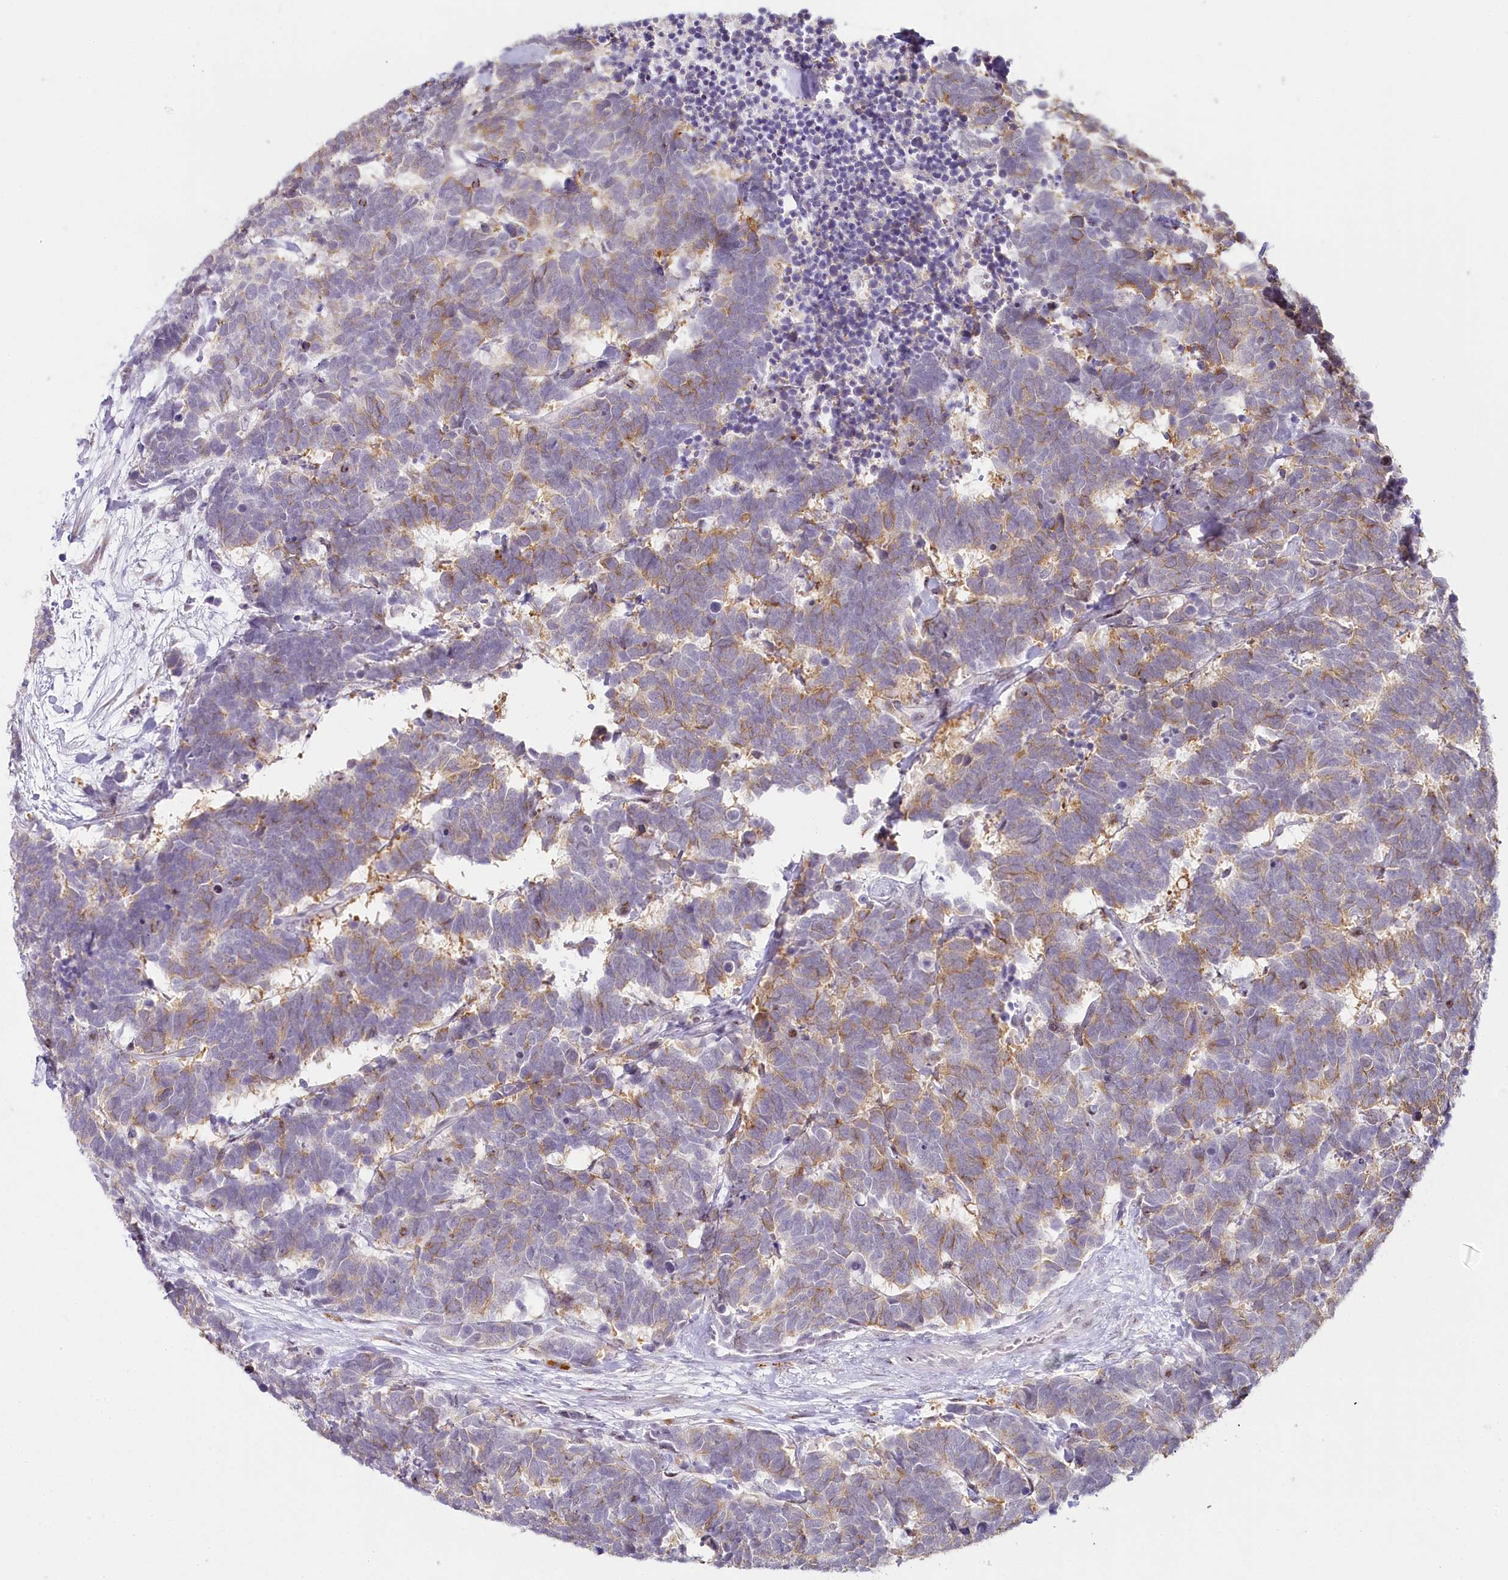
{"staining": {"intensity": "moderate", "quantity": "25%-75%", "location": "cytoplasmic/membranous"}, "tissue": "carcinoid", "cell_type": "Tumor cells", "image_type": "cancer", "snomed": [{"axis": "morphology", "description": "Carcinoma, NOS"}, {"axis": "morphology", "description": "Carcinoid, malignant, NOS"}, {"axis": "topography", "description": "Urinary bladder"}], "caption": "Immunohistochemistry (IHC) micrograph of carcinoid stained for a protein (brown), which displays medium levels of moderate cytoplasmic/membranous expression in approximately 25%-75% of tumor cells.", "gene": "HPD", "patient": {"sex": "male", "age": 57}}